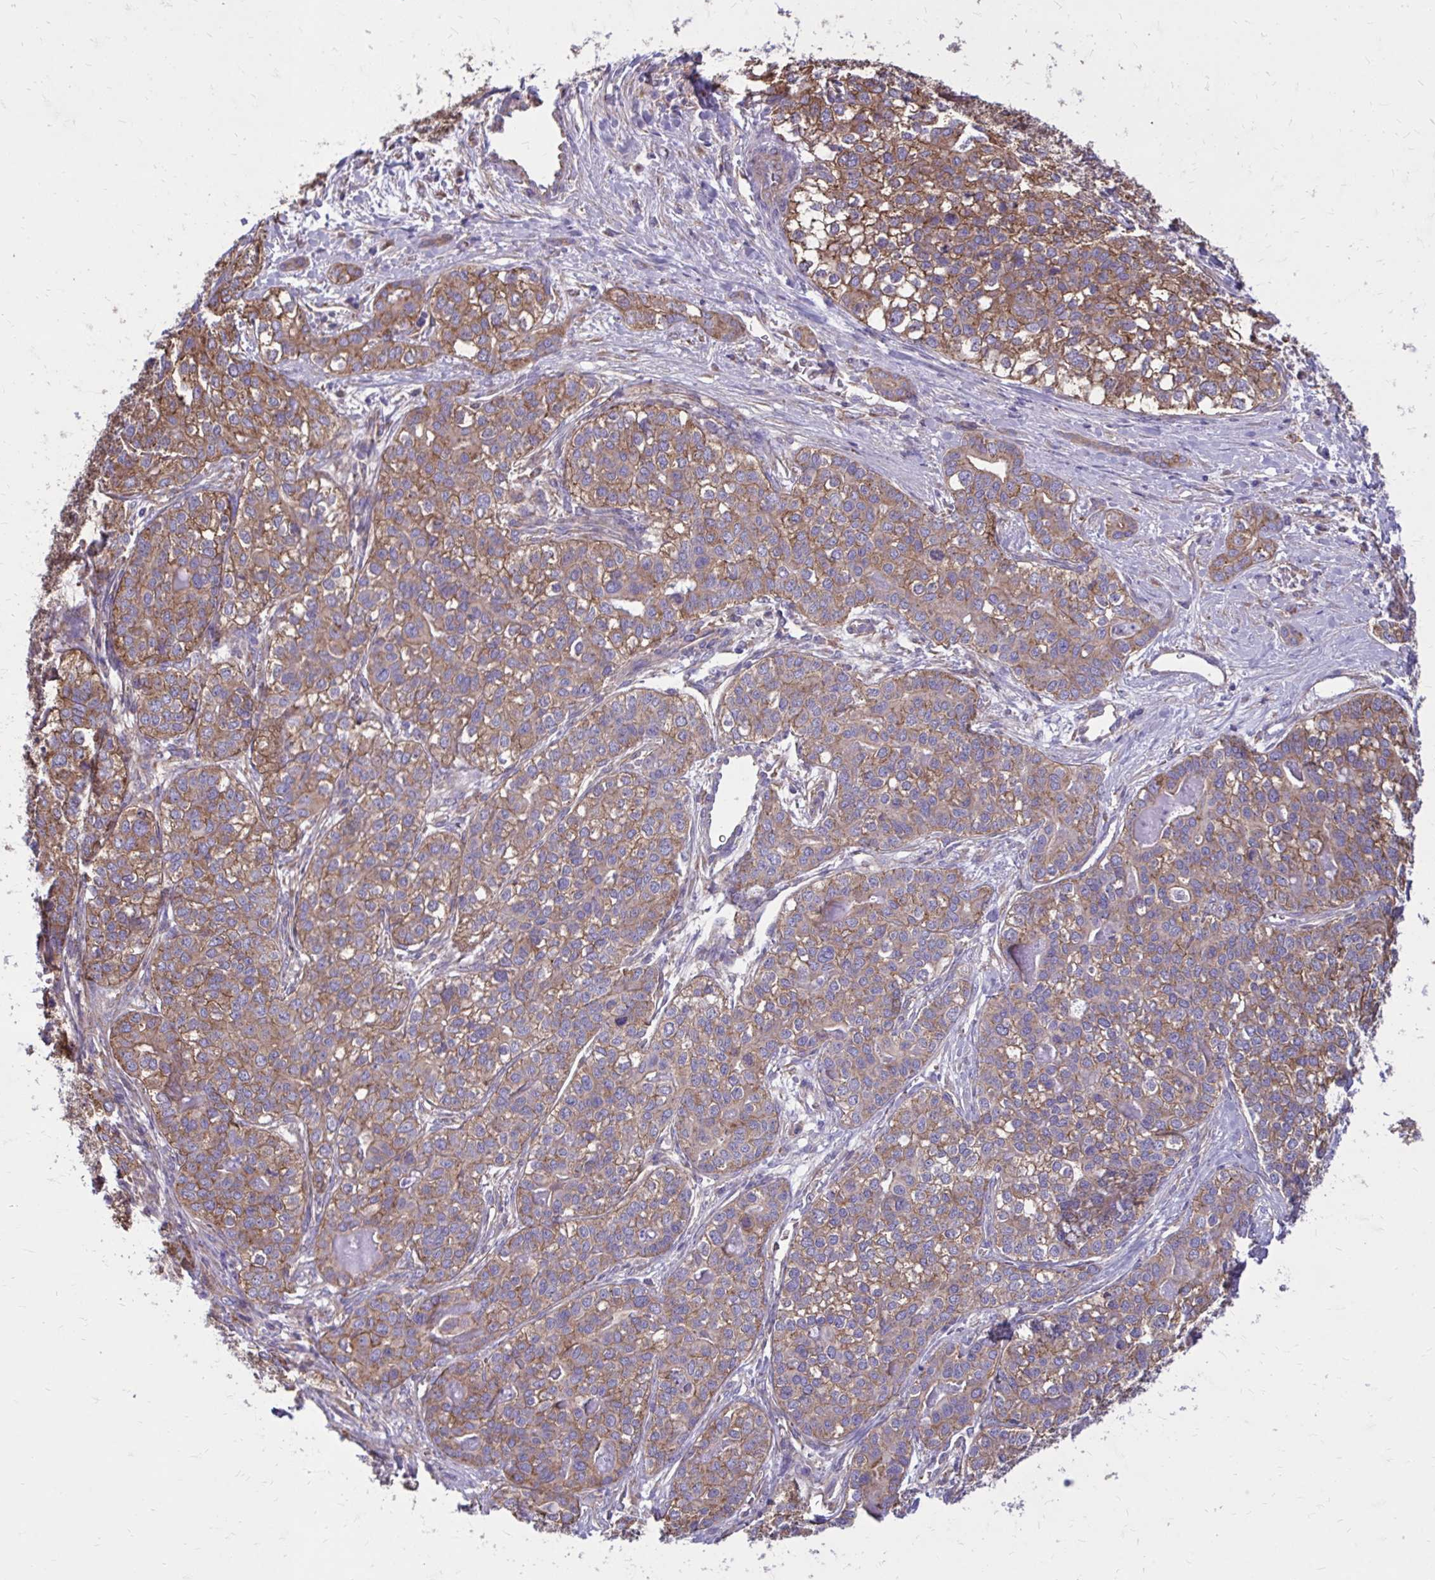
{"staining": {"intensity": "moderate", "quantity": ">75%", "location": "cytoplasmic/membranous"}, "tissue": "liver cancer", "cell_type": "Tumor cells", "image_type": "cancer", "snomed": [{"axis": "morphology", "description": "Cholangiocarcinoma"}, {"axis": "topography", "description": "Liver"}], "caption": "A photomicrograph showing moderate cytoplasmic/membranous positivity in about >75% of tumor cells in cholangiocarcinoma (liver), as visualized by brown immunohistochemical staining.", "gene": "CLTA", "patient": {"sex": "male", "age": 56}}